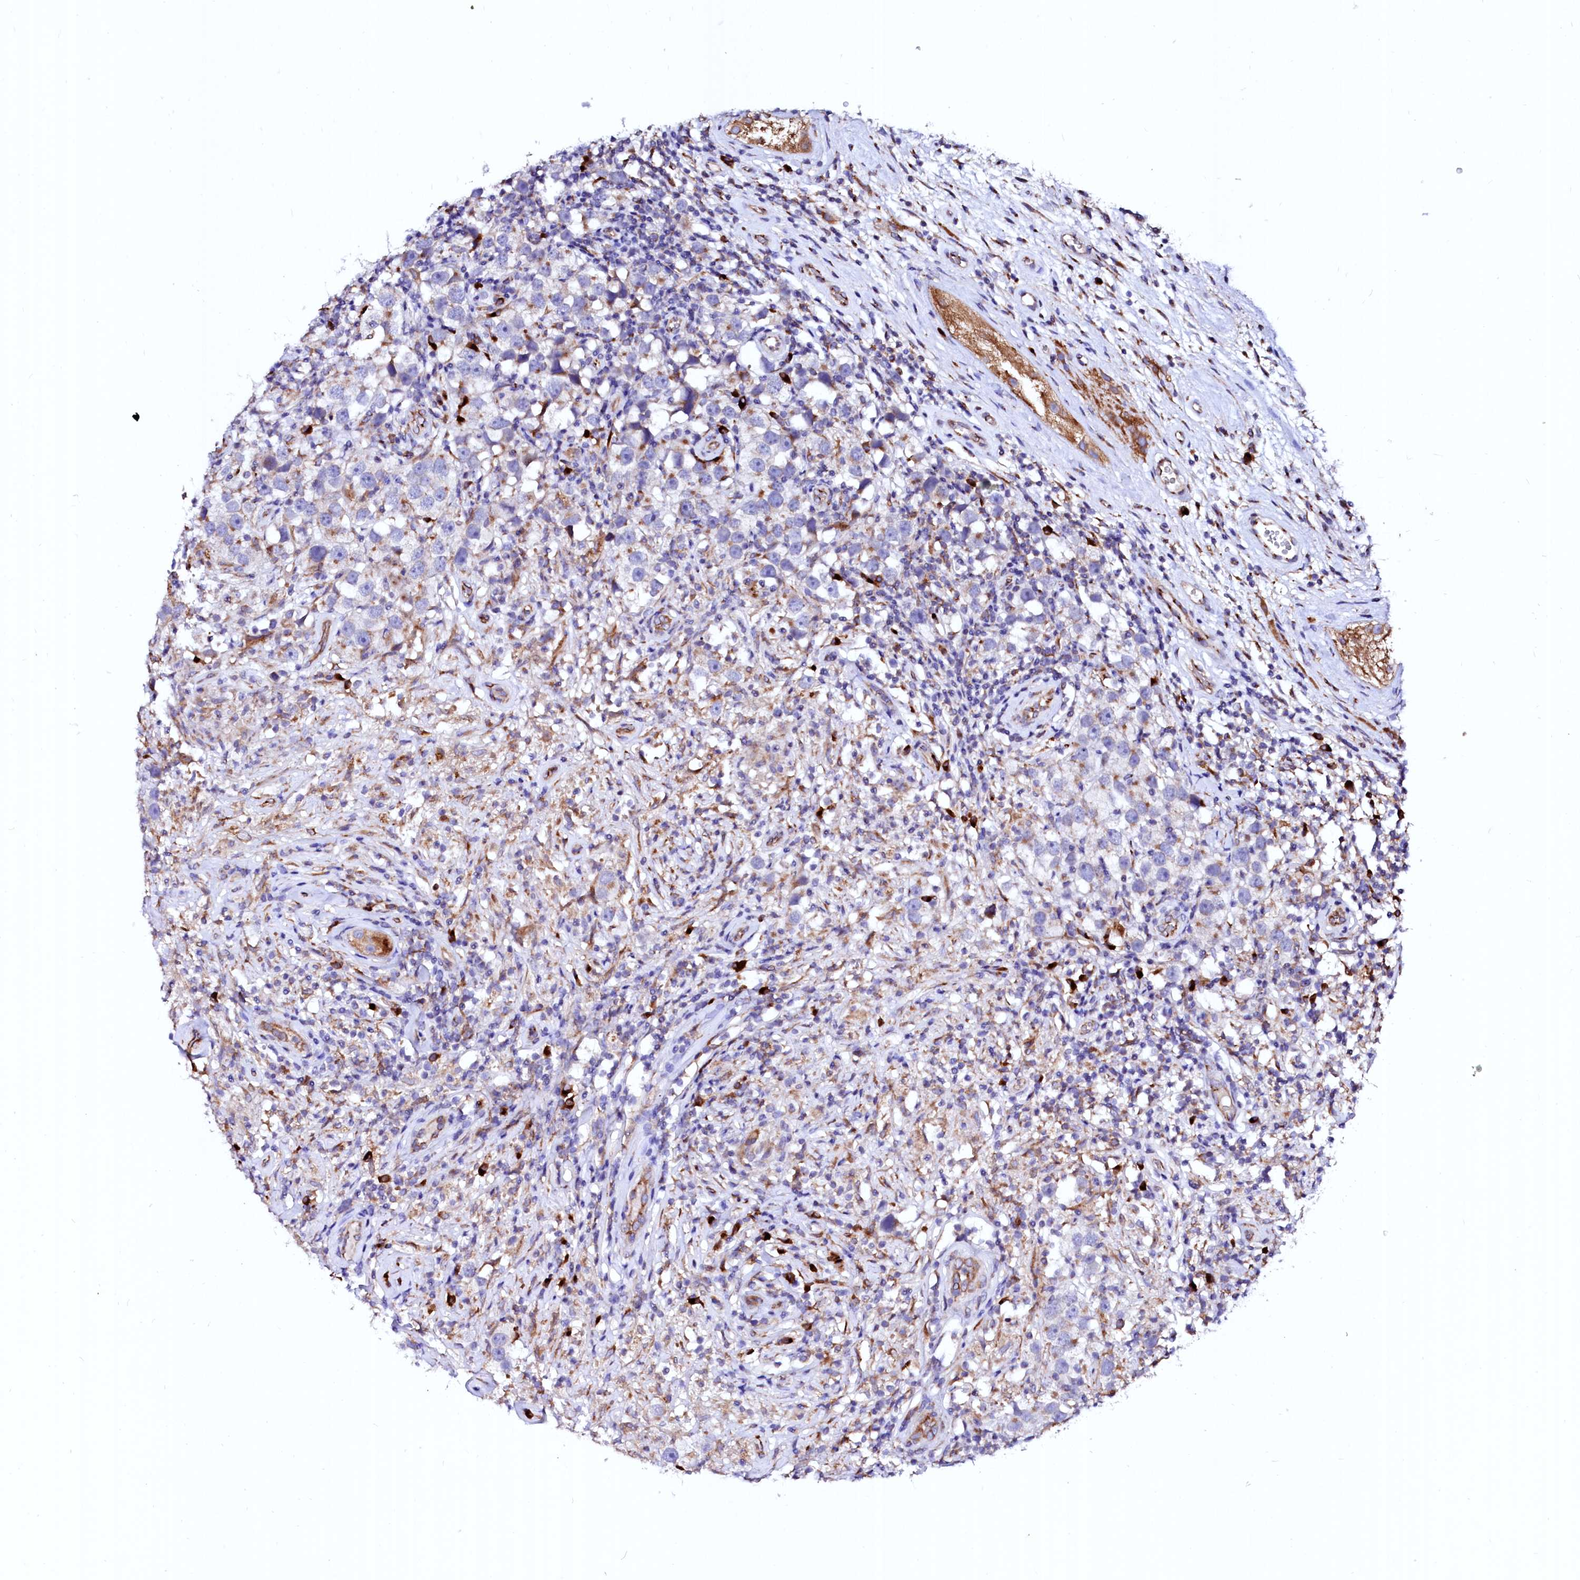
{"staining": {"intensity": "moderate", "quantity": "<25%", "location": "cytoplasmic/membranous"}, "tissue": "testis cancer", "cell_type": "Tumor cells", "image_type": "cancer", "snomed": [{"axis": "morphology", "description": "Seminoma, NOS"}, {"axis": "topography", "description": "Testis"}], "caption": "Brown immunohistochemical staining in human testis cancer (seminoma) reveals moderate cytoplasmic/membranous positivity in approximately <25% of tumor cells.", "gene": "LMAN1", "patient": {"sex": "male", "age": 49}}